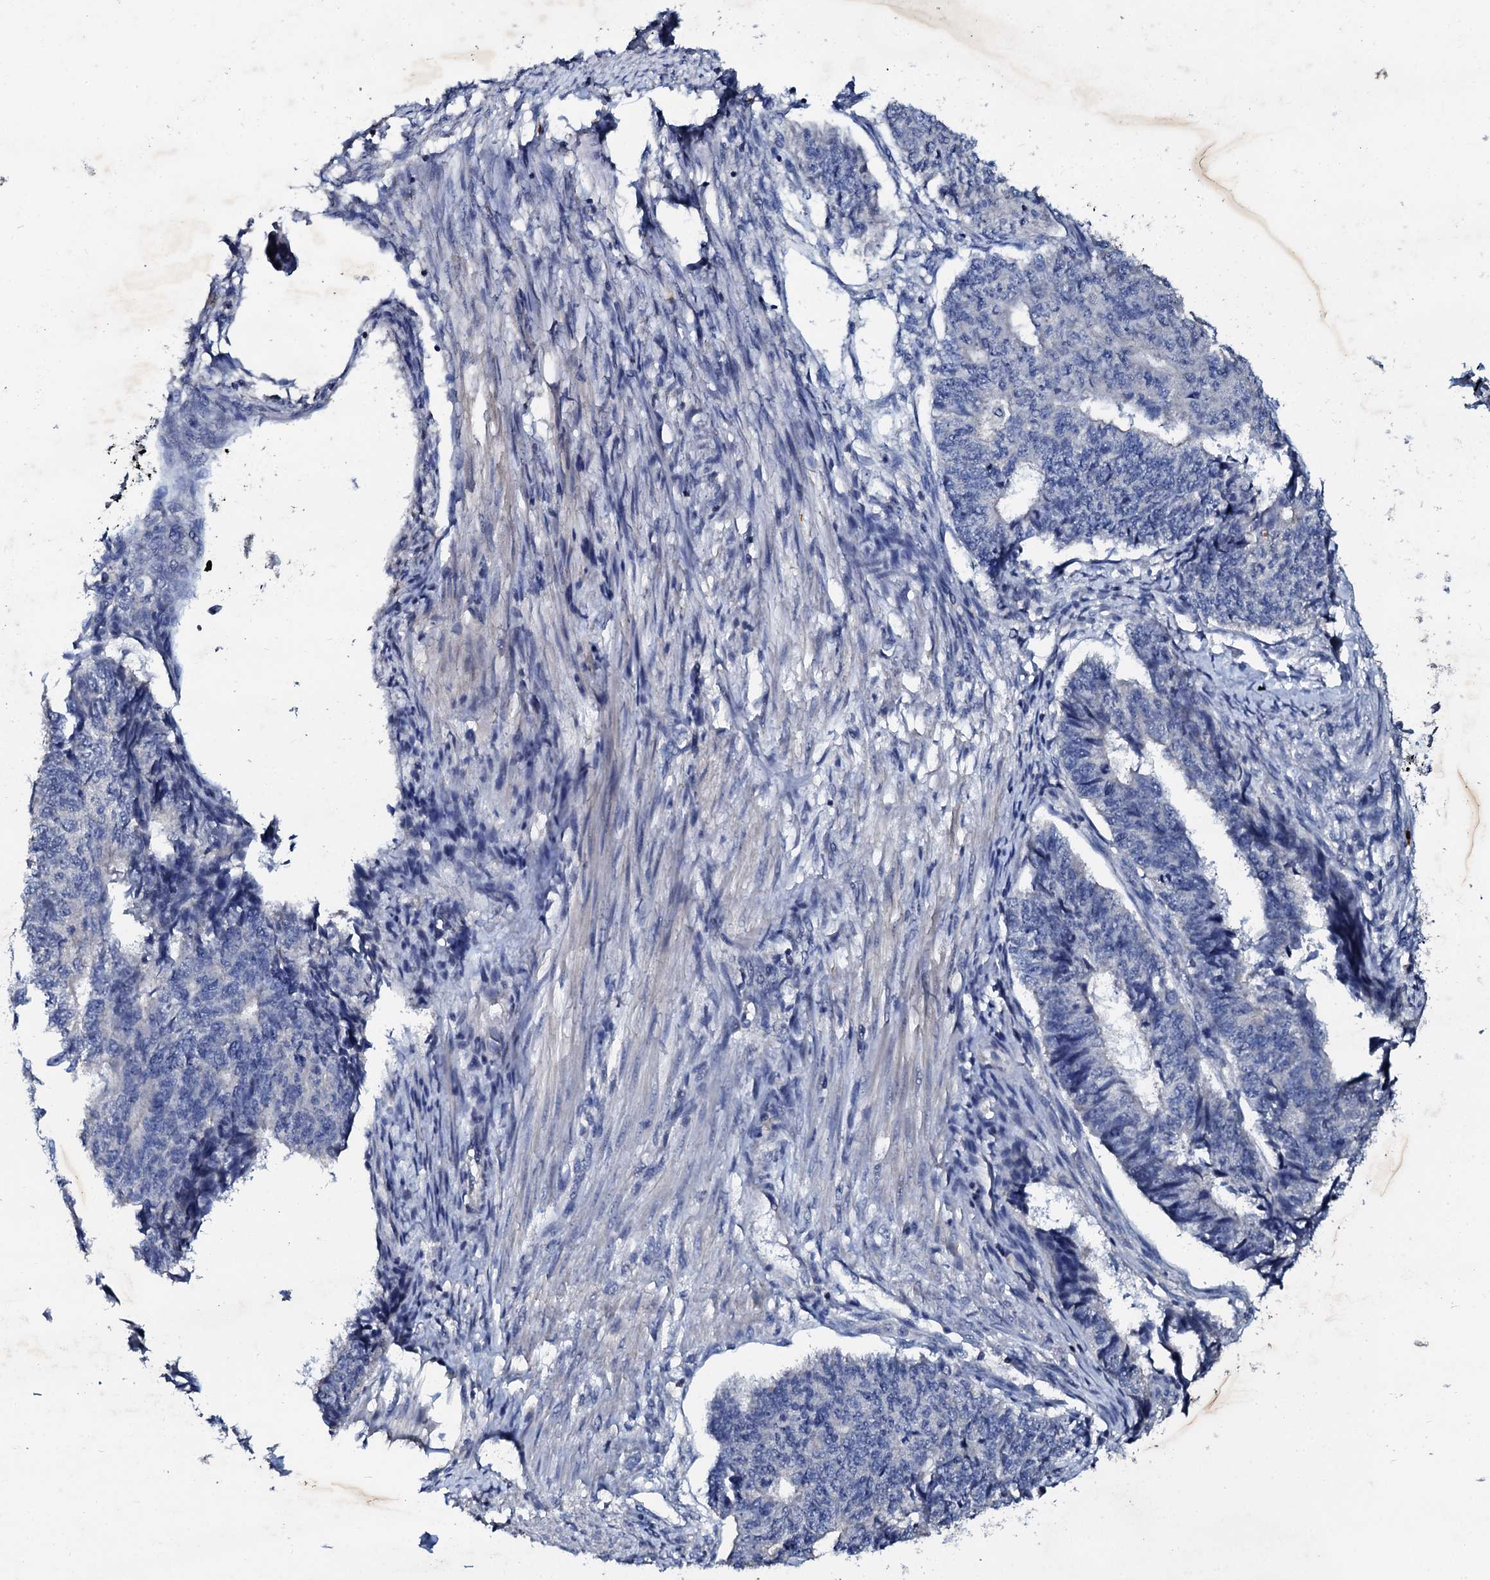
{"staining": {"intensity": "negative", "quantity": "none", "location": "none"}, "tissue": "endometrial cancer", "cell_type": "Tumor cells", "image_type": "cancer", "snomed": [{"axis": "morphology", "description": "Adenocarcinoma, NOS"}, {"axis": "topography", "description": "Endometrium"}], "caption": "This is a micrograph of IHC staining of endometrial adenocarcinoma, which shows no expression in tumor cells.", "gene": "SLC37A4", "patient": {"sex": "female", "age": 32}}